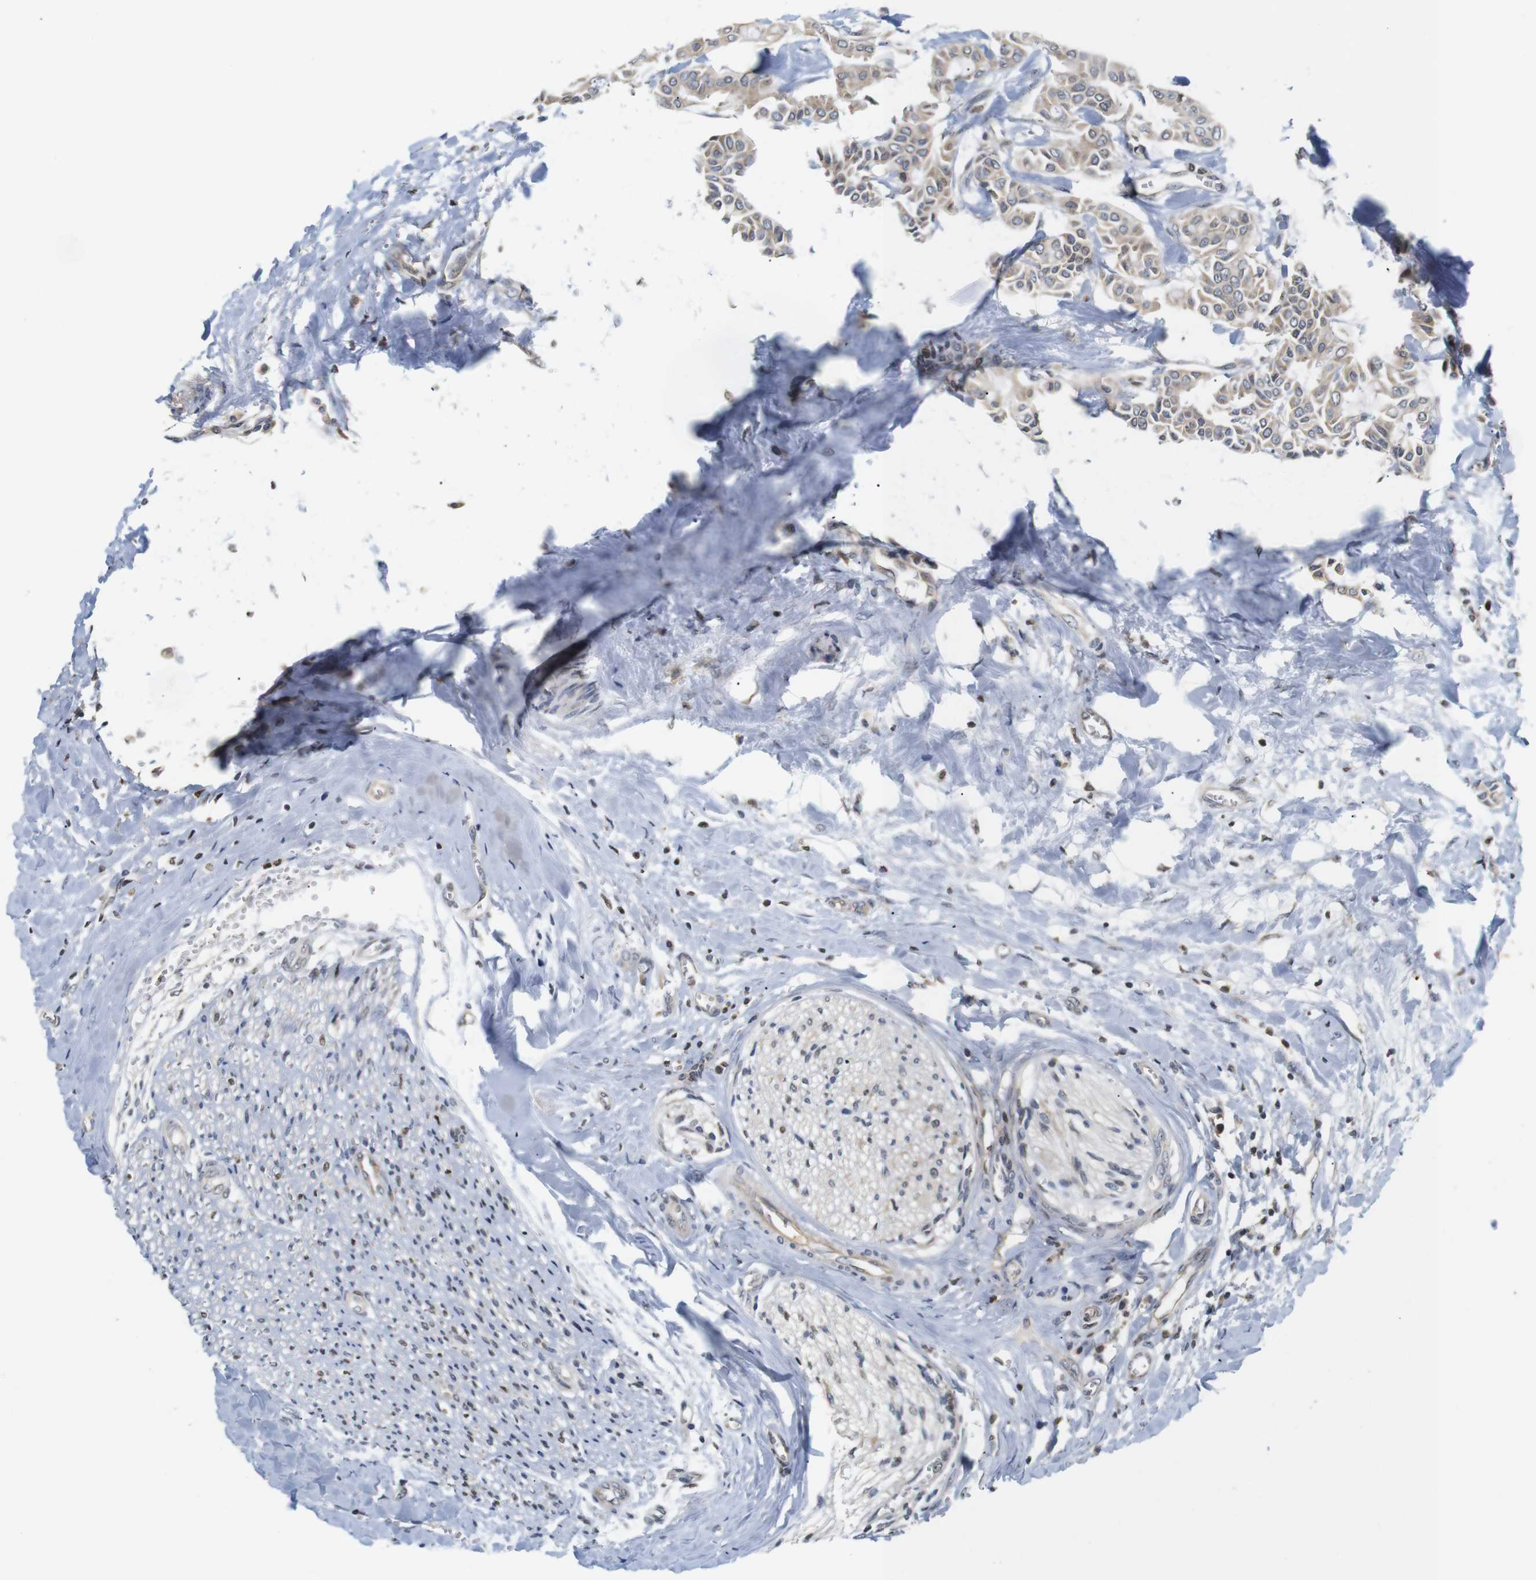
{"staining": {"intensity": "moderate", "quantity": ">75%", "location": "cytoplasmic/membranous"}, "tissue": "head and neck cancer", "cell_type": "Tumor cells", "image_type": "cancer", "snomed": [{"axis": "morphology", "description": "Adenocarcinoma, NOS"}, {"axis": "topography", "description": "Salivary gland"}, {"axis": "topography", "description": "Head-Neck"}], "caption": "Human adenocarcinoma (head and neck) stained for a protein (brown) exhibits moderate cytoplasmic/membranous positive positivity in approximately >75% of tumor cells.", "gene": "MBD1", "patient": {"sex": "female", "age": 59}}